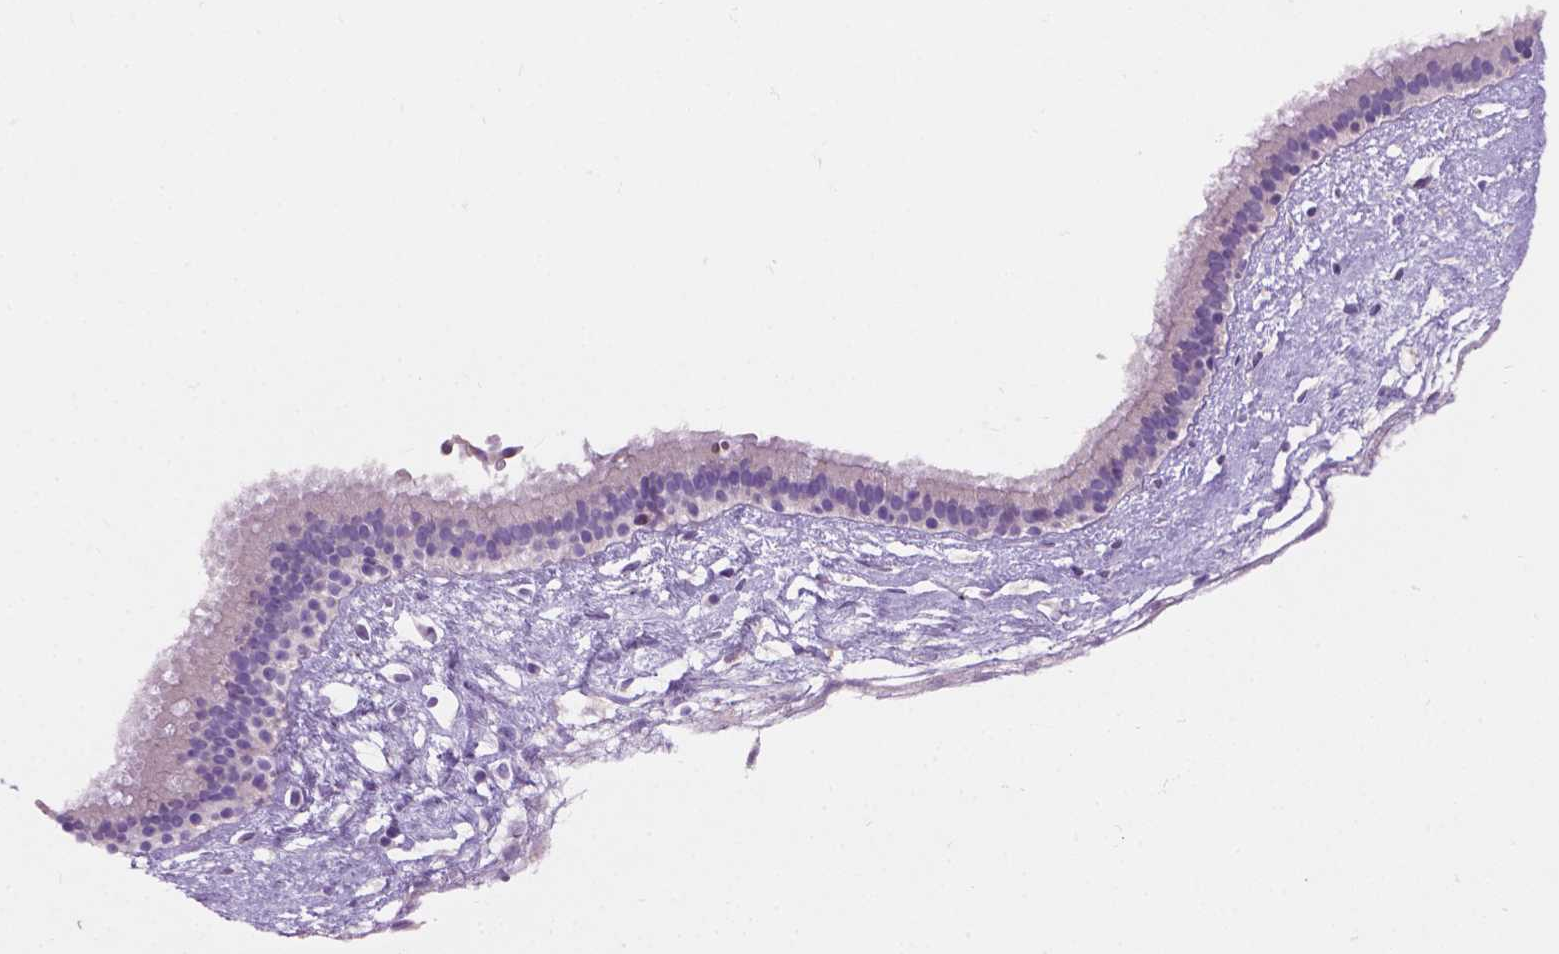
{"staining": {"intensity": "negative", "quantity": "none", "location": "none"}, "tissue": "nasopharynx", "cell_type": "Respiratory epithelial cells", "image_type": "normal", "snomed": [{"axis": "morphology", "description": "Normal tissue, NOS"}, {"axis": "topography", "description": "Nasopharynx"}], "caption": "IHC image of benign nasopharynx: human nasopharynx stained with DAB exhibits no significant protein expression in respiratory epithelial cells.", "gene": "NOXO1", "patient": {"sex": "male", "age": 24}}